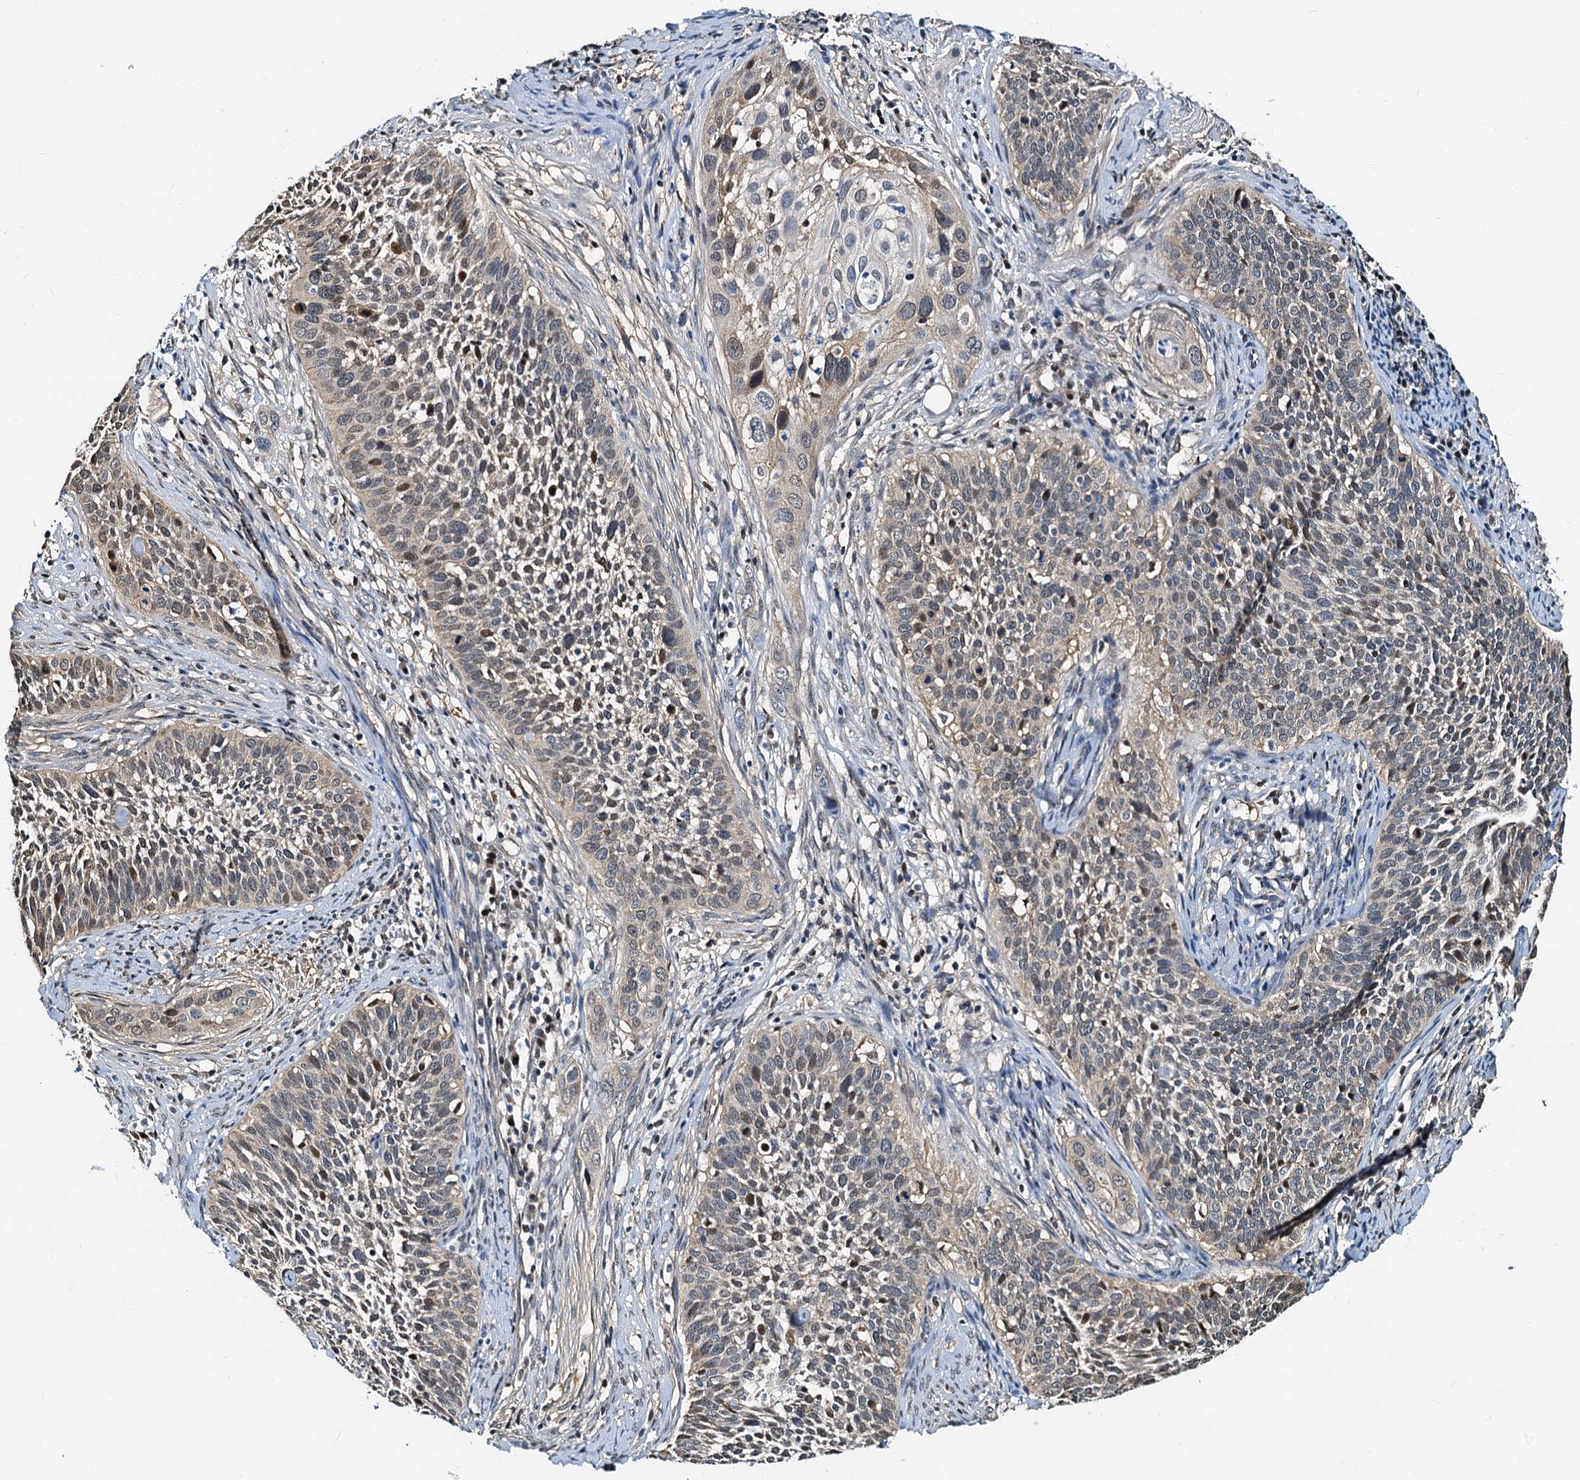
{"staining": {"intensity": "moderate", "quantity": "<25%", "location": "nuclear"}, "tissue": "cervical cancer", "cell_type": "Tumor cells", "image_type": "cancer", "snomed": [{"axis": "morphology", "description": "Squamous cell carcinoma, NOS"}, {"axis": "topography", "description": "Cervix"}], "caption": "Human cervical squamous cell carcinoma stained with a brown dye exhibits moderate nuclear positive expression in approximately <25% of tumor cells.", "gene": "PTGES3", "patient": {"sex": "female", "age": 34}}